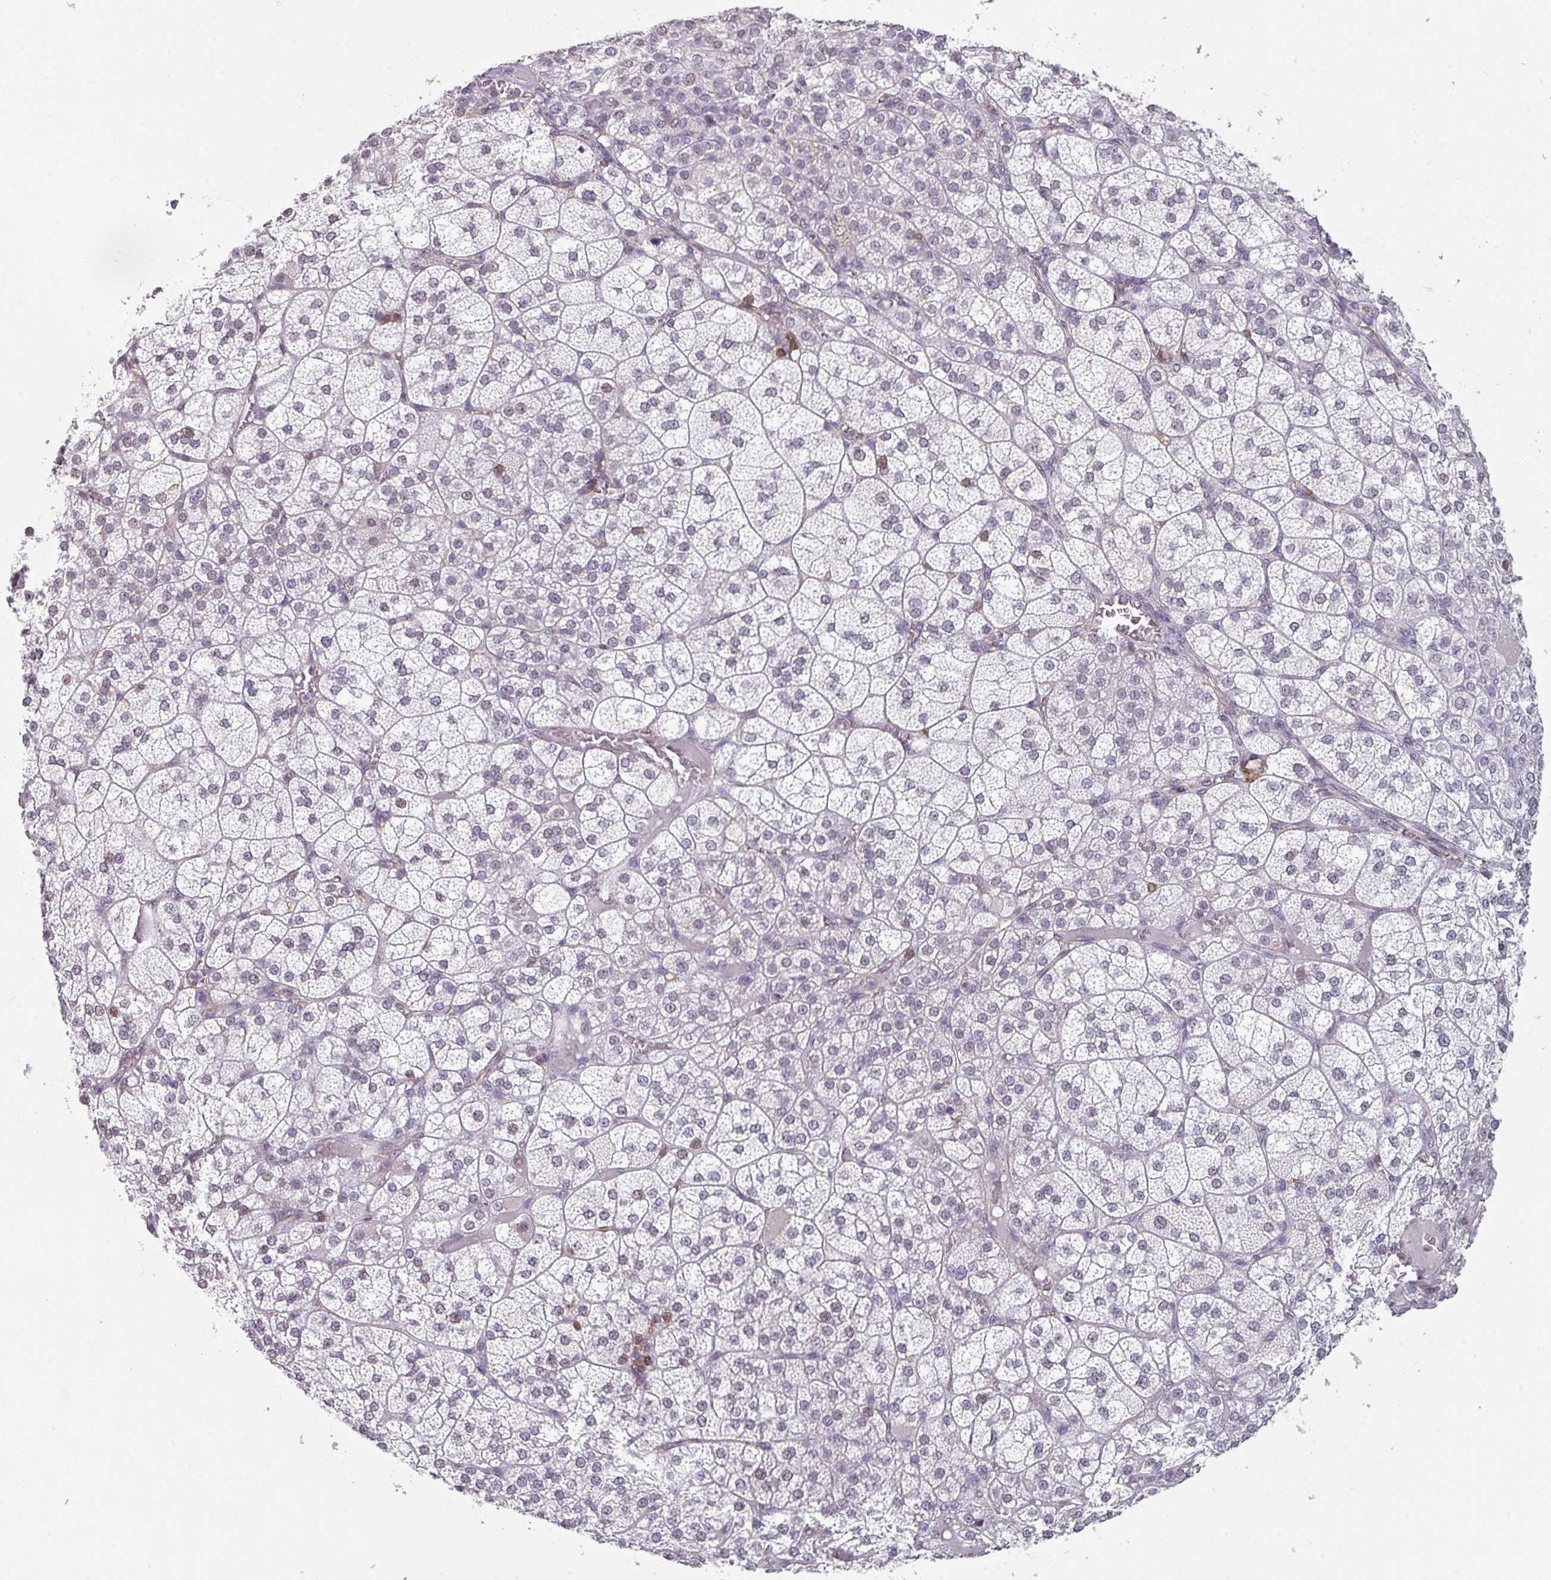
{"staining": {"intensity": "moderate", "quantity": "<25%", "location": "nuclear"}, "tissue": "adrenal gland", "cell_type": "Glandular cells", "image_type": "normal", "snomed": [{"axis": "morphology", "description": "Normal tissue, NOS"}, {"axis": "topography", "description": "Adrenal gland"}], "caption": "Protein staining of unremarkable adrenal gland displays moderate nuclear positivity in approximately <25% of glandular cells.", "gene": "RASAL3", "patient": {"sex": "female", "age": 60}}